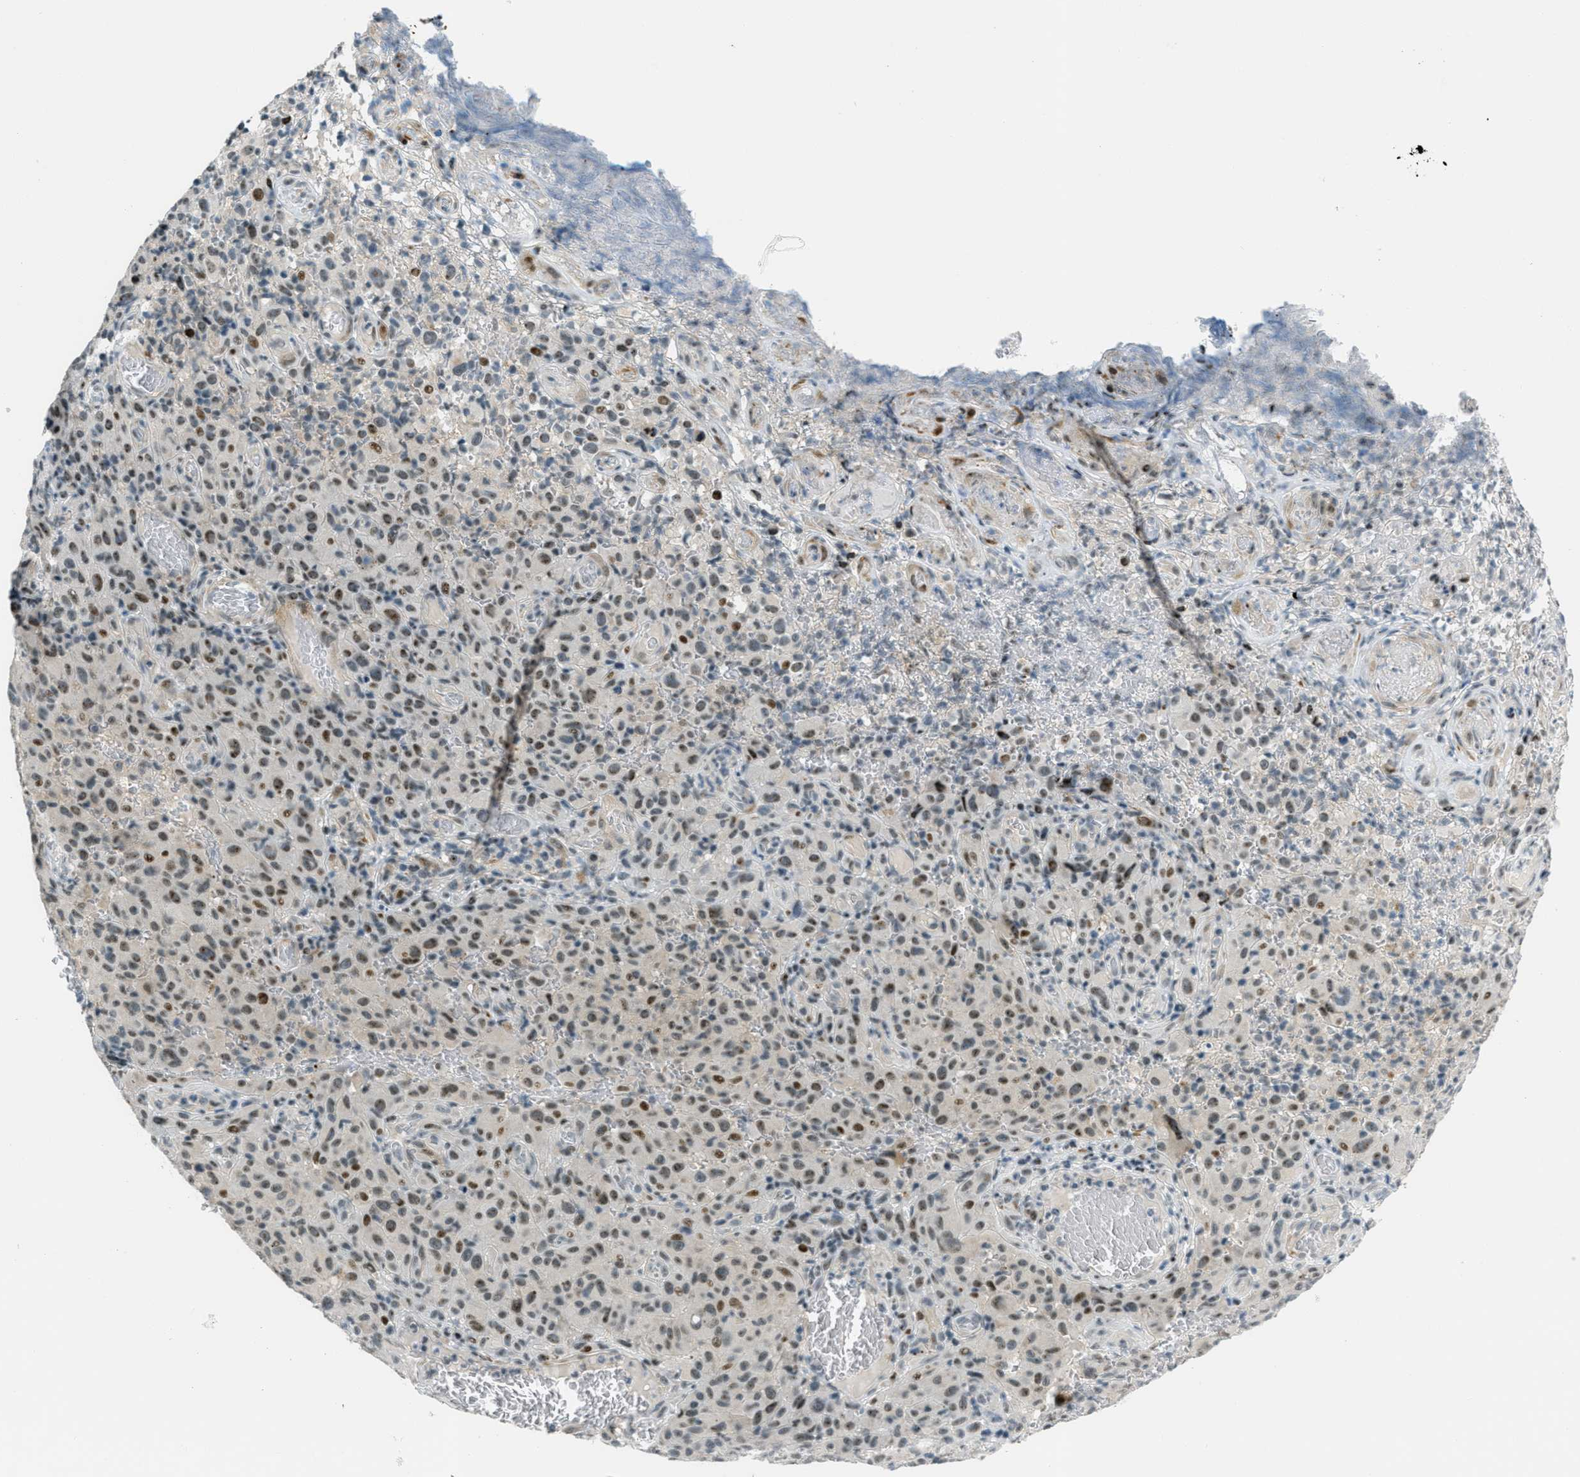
{"staining": {"intensity": "moderate", "quantity": "25%-75%", "location": "nuclear"}, "tissue": "melanoma", "cell_type": "Tumor cells", "image_type": "cancer", "snomed": [{"axis": "morphology", "description": "Malignant melanoma, NOS"}, {"axis": "topography", "description": "Skin"}], "caption": "Melanoma stained with DAB (3,3'-diaminobenzidine) immunohistochemistry (IHC) shows medium levels of moderate nuclear expression in approximately 25%-75% of tumor cells. (DAB (3,3'-diaminobenzidine) IHC with brightfield microscopy, high magnification).", "gene": "ZDHHC23", "patient": {"sex": "female", "age": 82}}